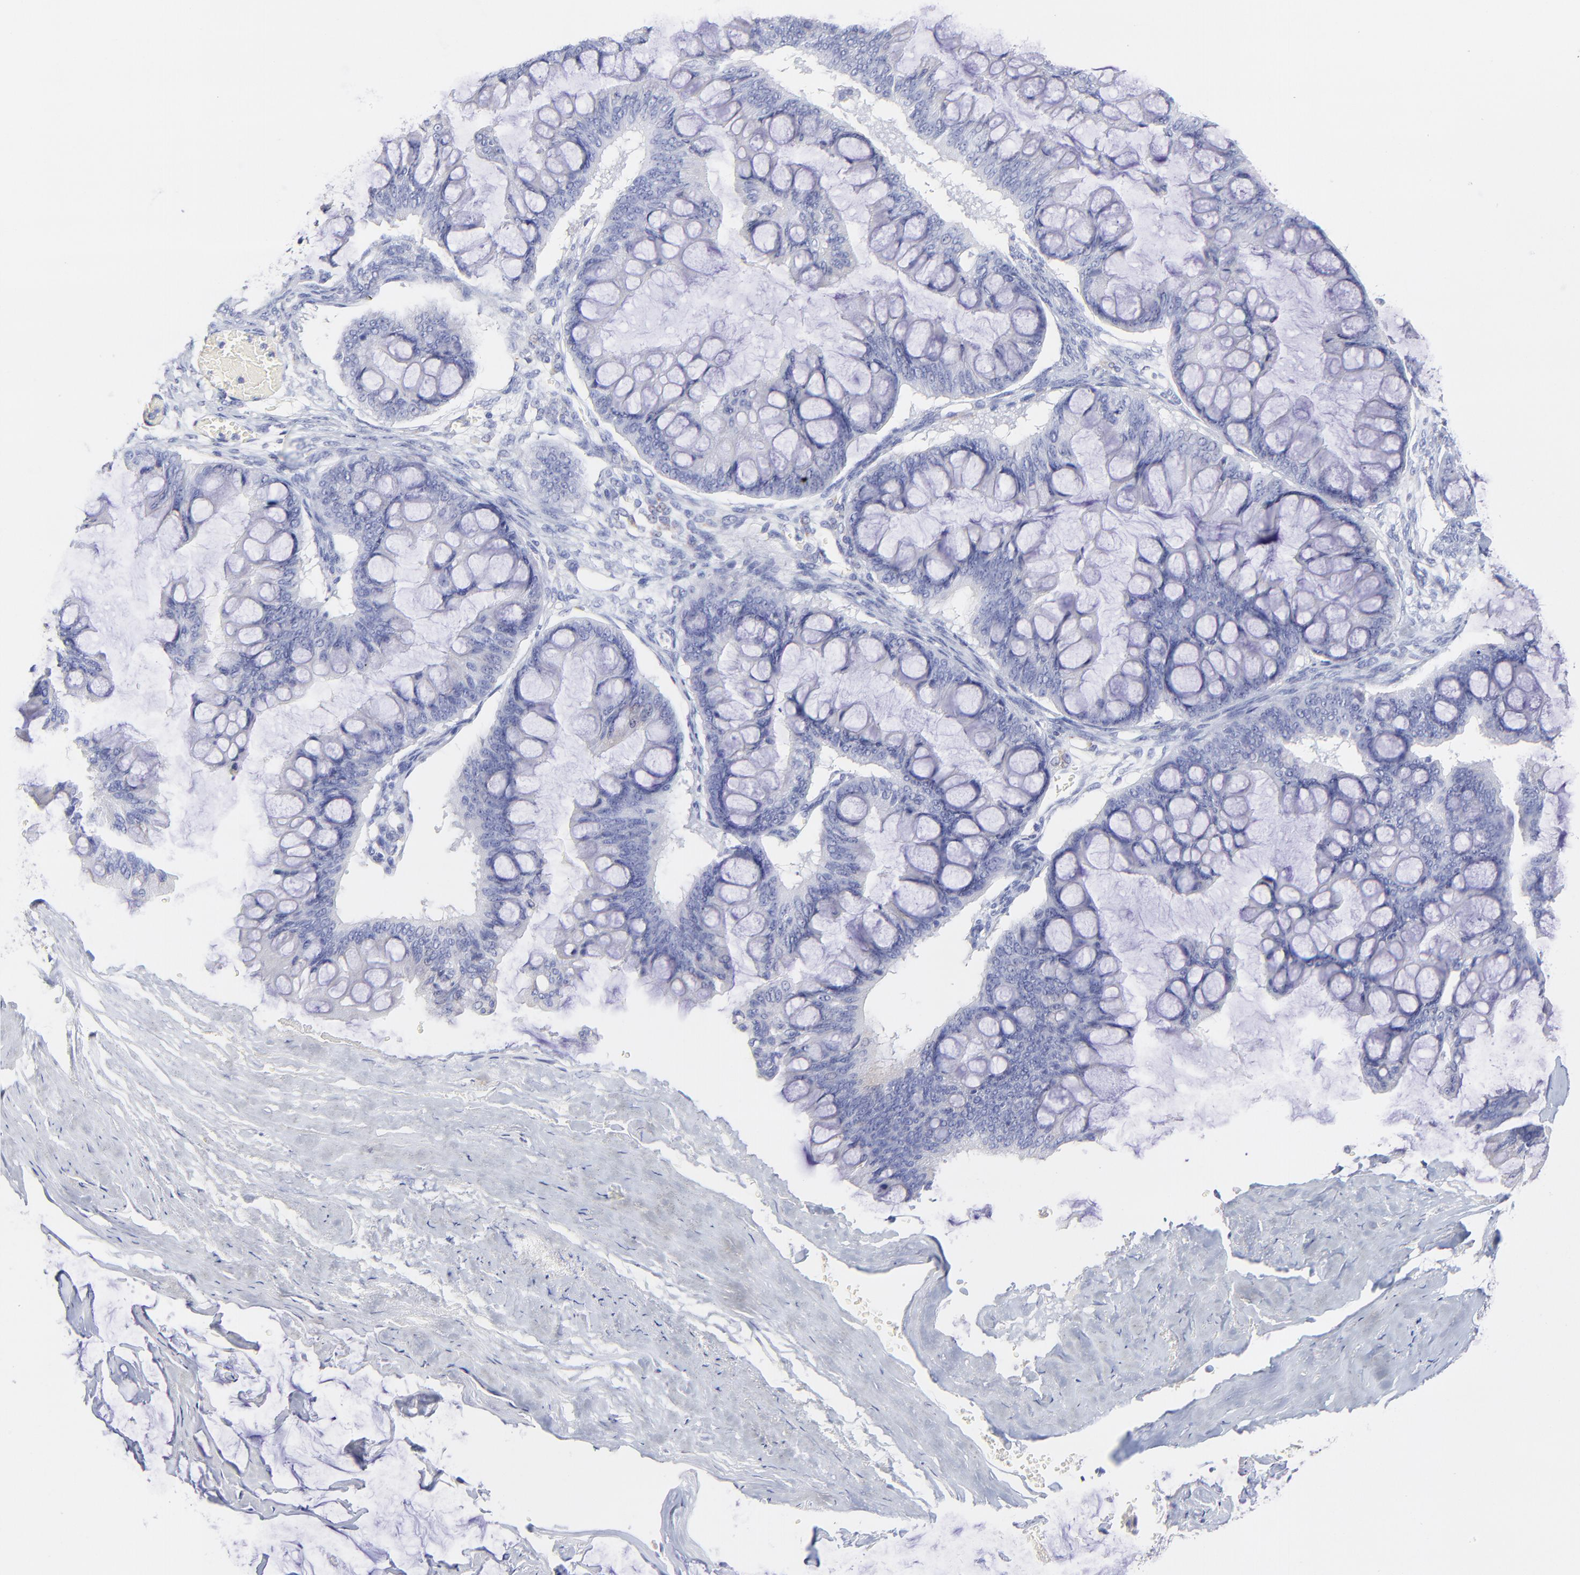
{"staining": {"intensity": "negative", "quantity": "none", "location": "none"}, "tissue": "ovarian cancer", "cell_type": "Tumor cells", "image_type": "cancer", "snomed": [{"axis": "morphology", "description": "Cystadenocarcinoma, mucinous, NOS"}, {"axis": "topography", "description": "Ovary"}], "caption": "Immunohistochemical staining of human ovarian cancer (mucinous cystadenocarcinoma) reveals no significant expression in tumor cells.", "gene": "ASB9", "patient": {"sex": "female", "age": 73}}